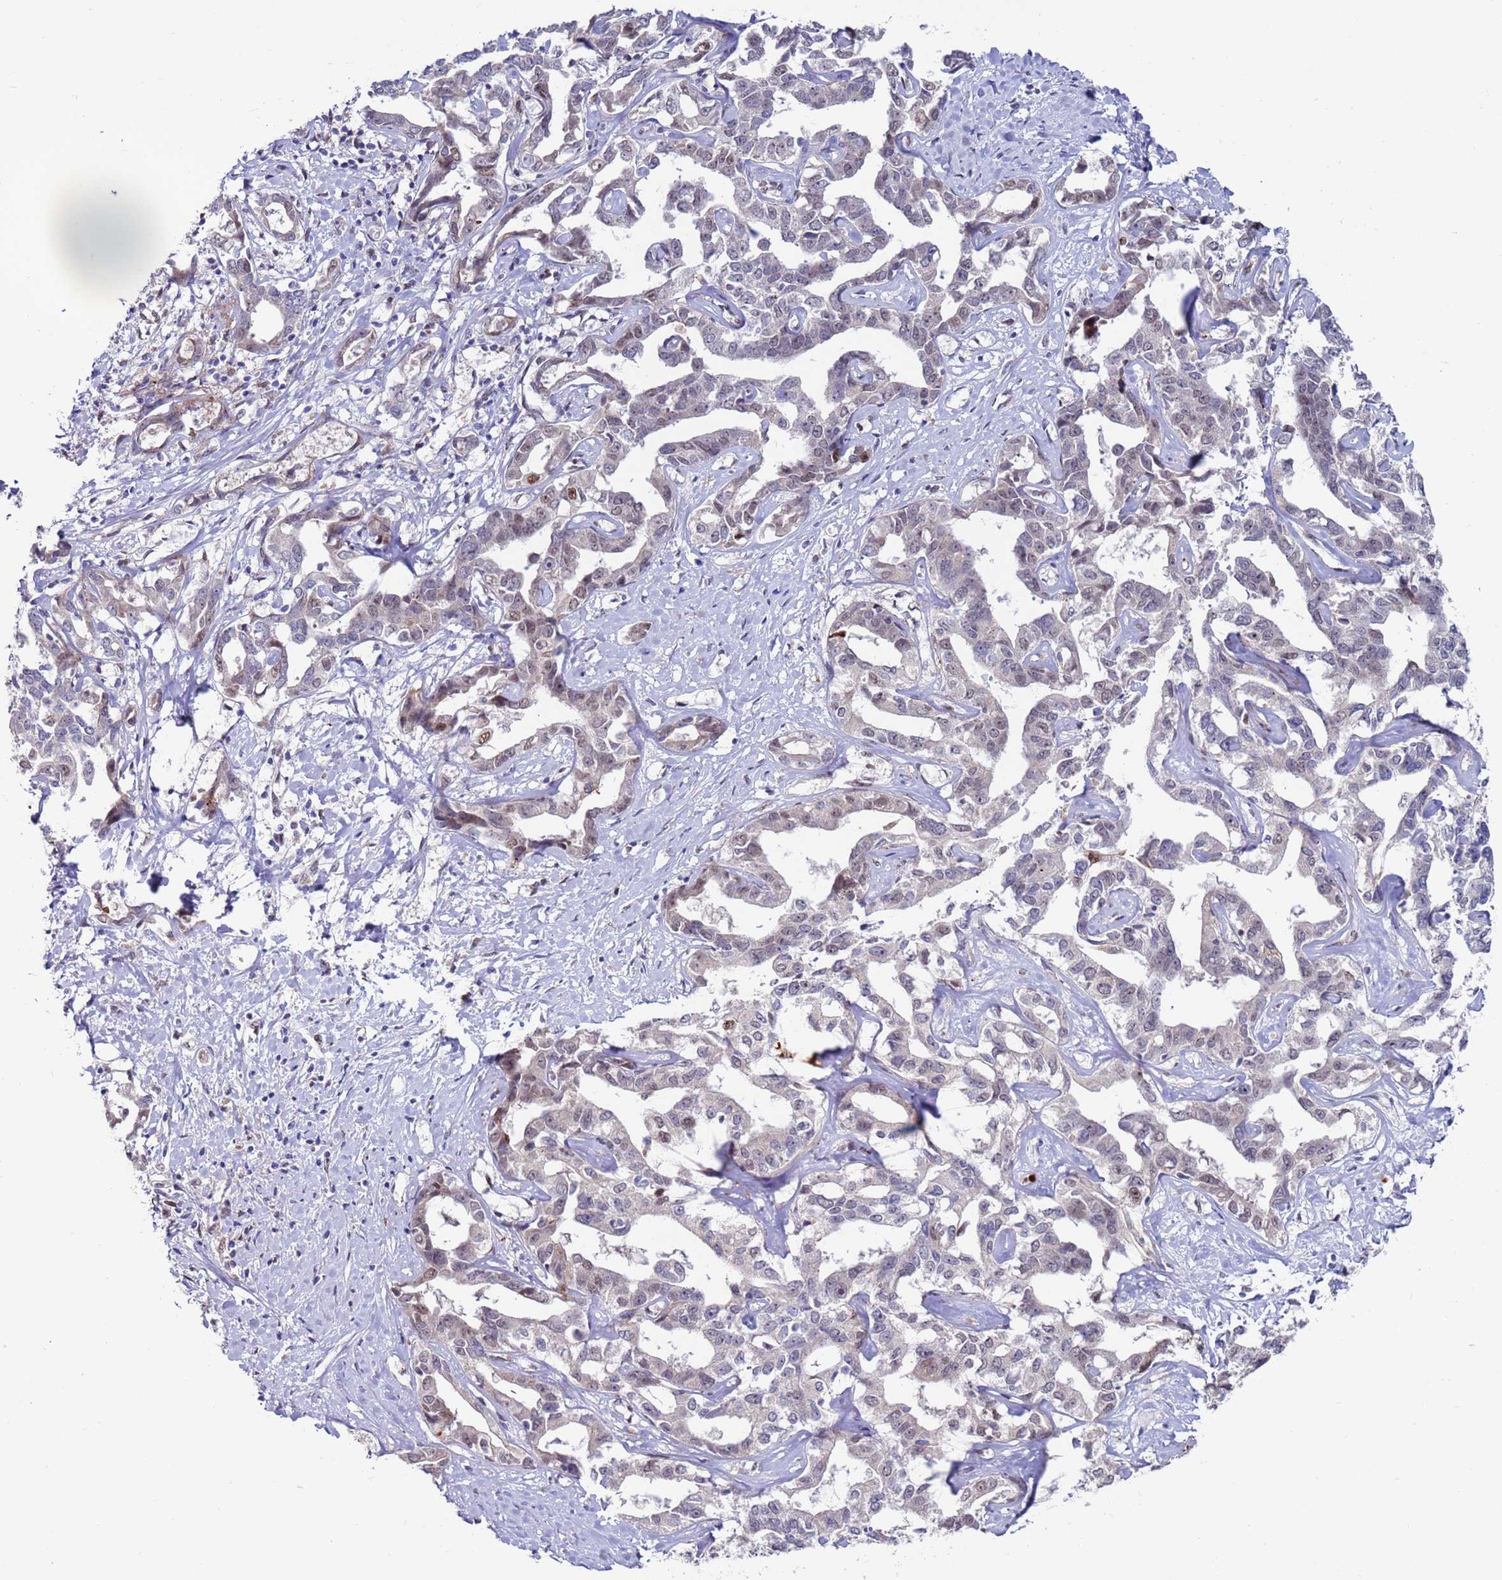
{"staining": {"intensity": "moderate", "quantity": "25%-75%", "location": "nuclear"}, "tissue": "liver cancer", "cell_type": "Tumor cells", "image_type": "cancer", "snomed": [{"axis": "morphology", "description": "Cholangiocarcinoma"}, {"axis": "topography", "description": "Liver"}], "caption": "Cholangiocarcinoma (liver) was stained to show a protein in brown. There is medium levels of moderate nuclear positivity in approximately 25%-75% of tumor cells.", "gene": "FBXO27", "patient": {"sex": "male", "age": 59}}